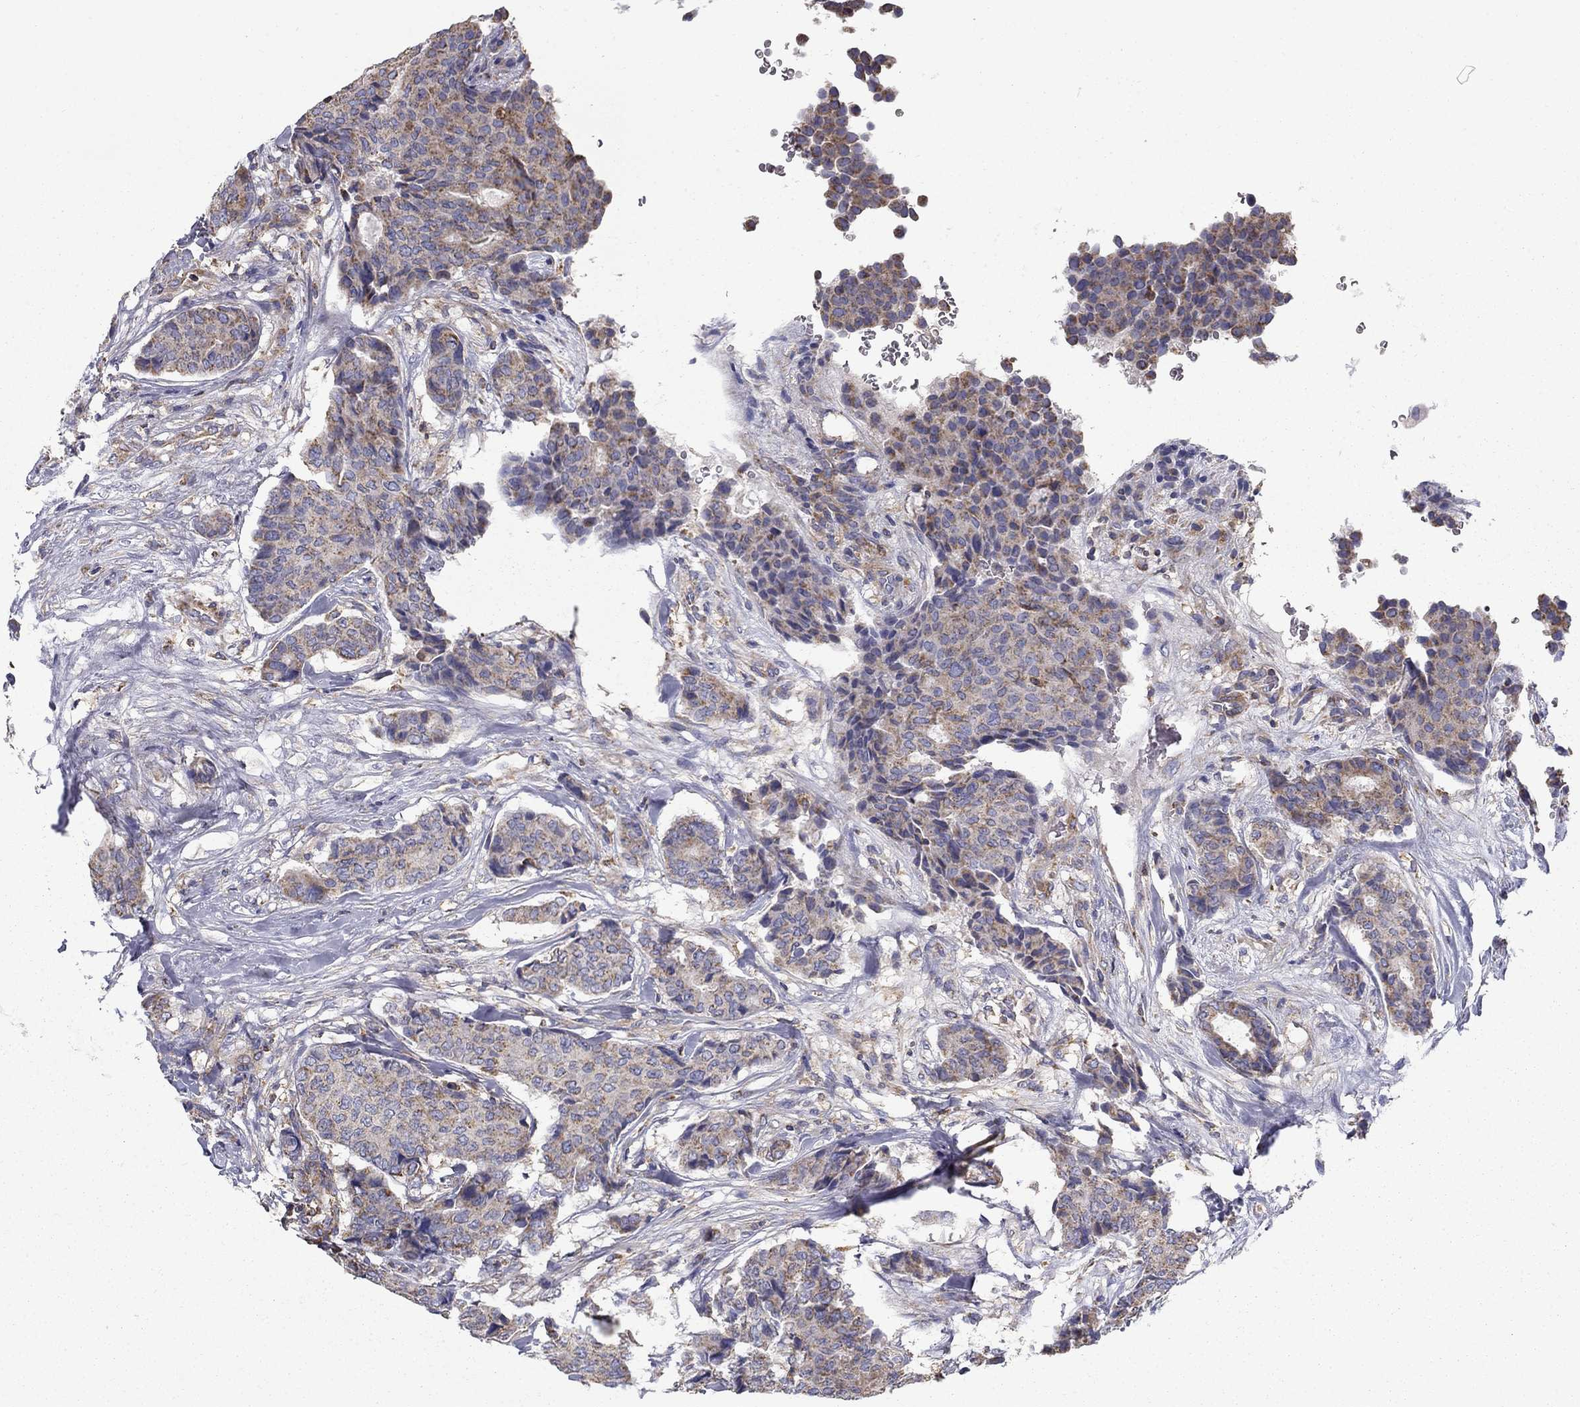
{"staining": {"intensity": "moderate", "quantity": "25%-75%", "location": "cytoplasmic/membranous"}, "tissue": "breast cancer", "cell_type": "Tumor cells", "image_type": "cancer", "snomed": [{"axis": "morphology", "description": "Duct carcinoma"}, {"axis": "topography", "description": "Breast"}], "caption": "A histopathology image of human invasive ductal carcinoma (breast) stained for a protein demonstrates moderate cytoplasmic/membranous brown staining in tumor cells. (brown staining indicates protein expression, while blue staining denotes nuclei).", "gene": "NME5", "patient": {"sex": "female", "age": 75}}